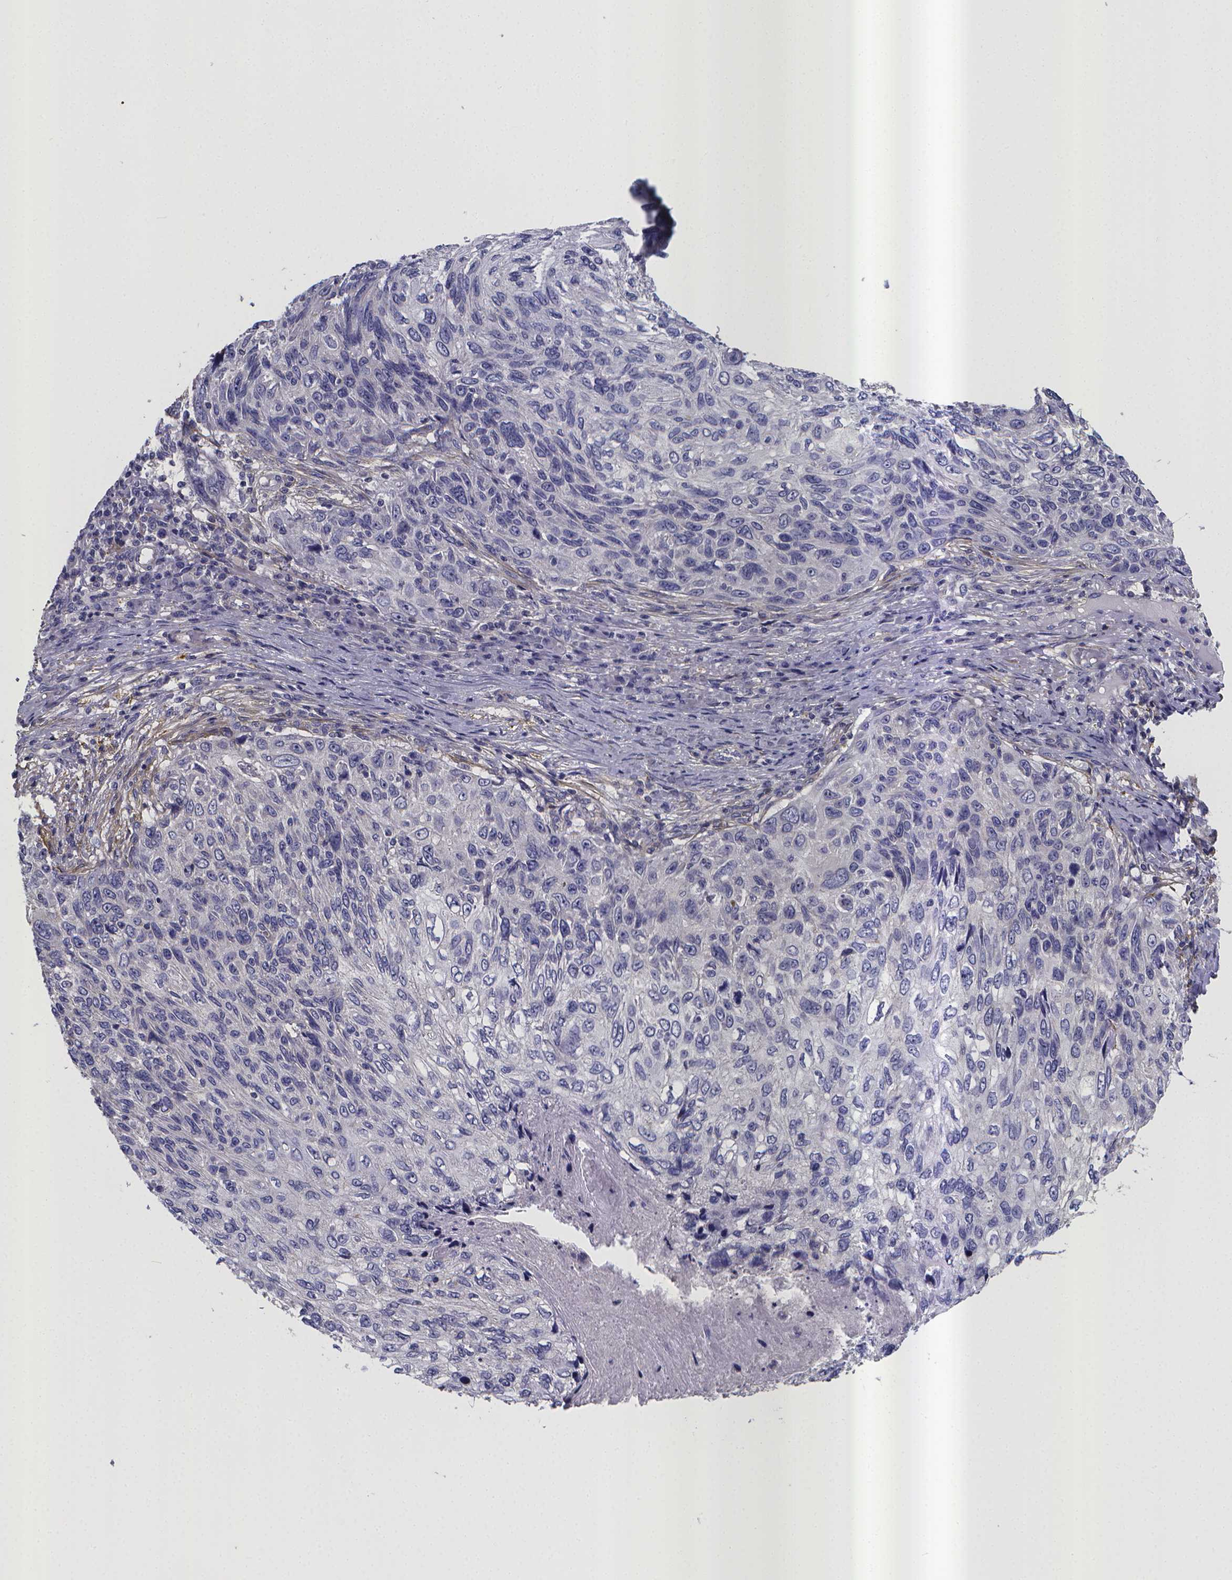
{"staining": {"intensity": "negative", "quantity": "none", "location": "none"}, "tissue": "skin cancer", "cell_type": "Tumor cells", "image_type": "cancer", "snomed": [{"axis": "morphology", "description": "Squamous cell carcinoma, NOS"}, {"axis": "topography", "description": "Skin"}], "caption": "An image of skin cancer stained for a protein reveals no brown staining in tumor cells.", "gene": "RERG", "patient": {"sex": "male", "age": 92}}